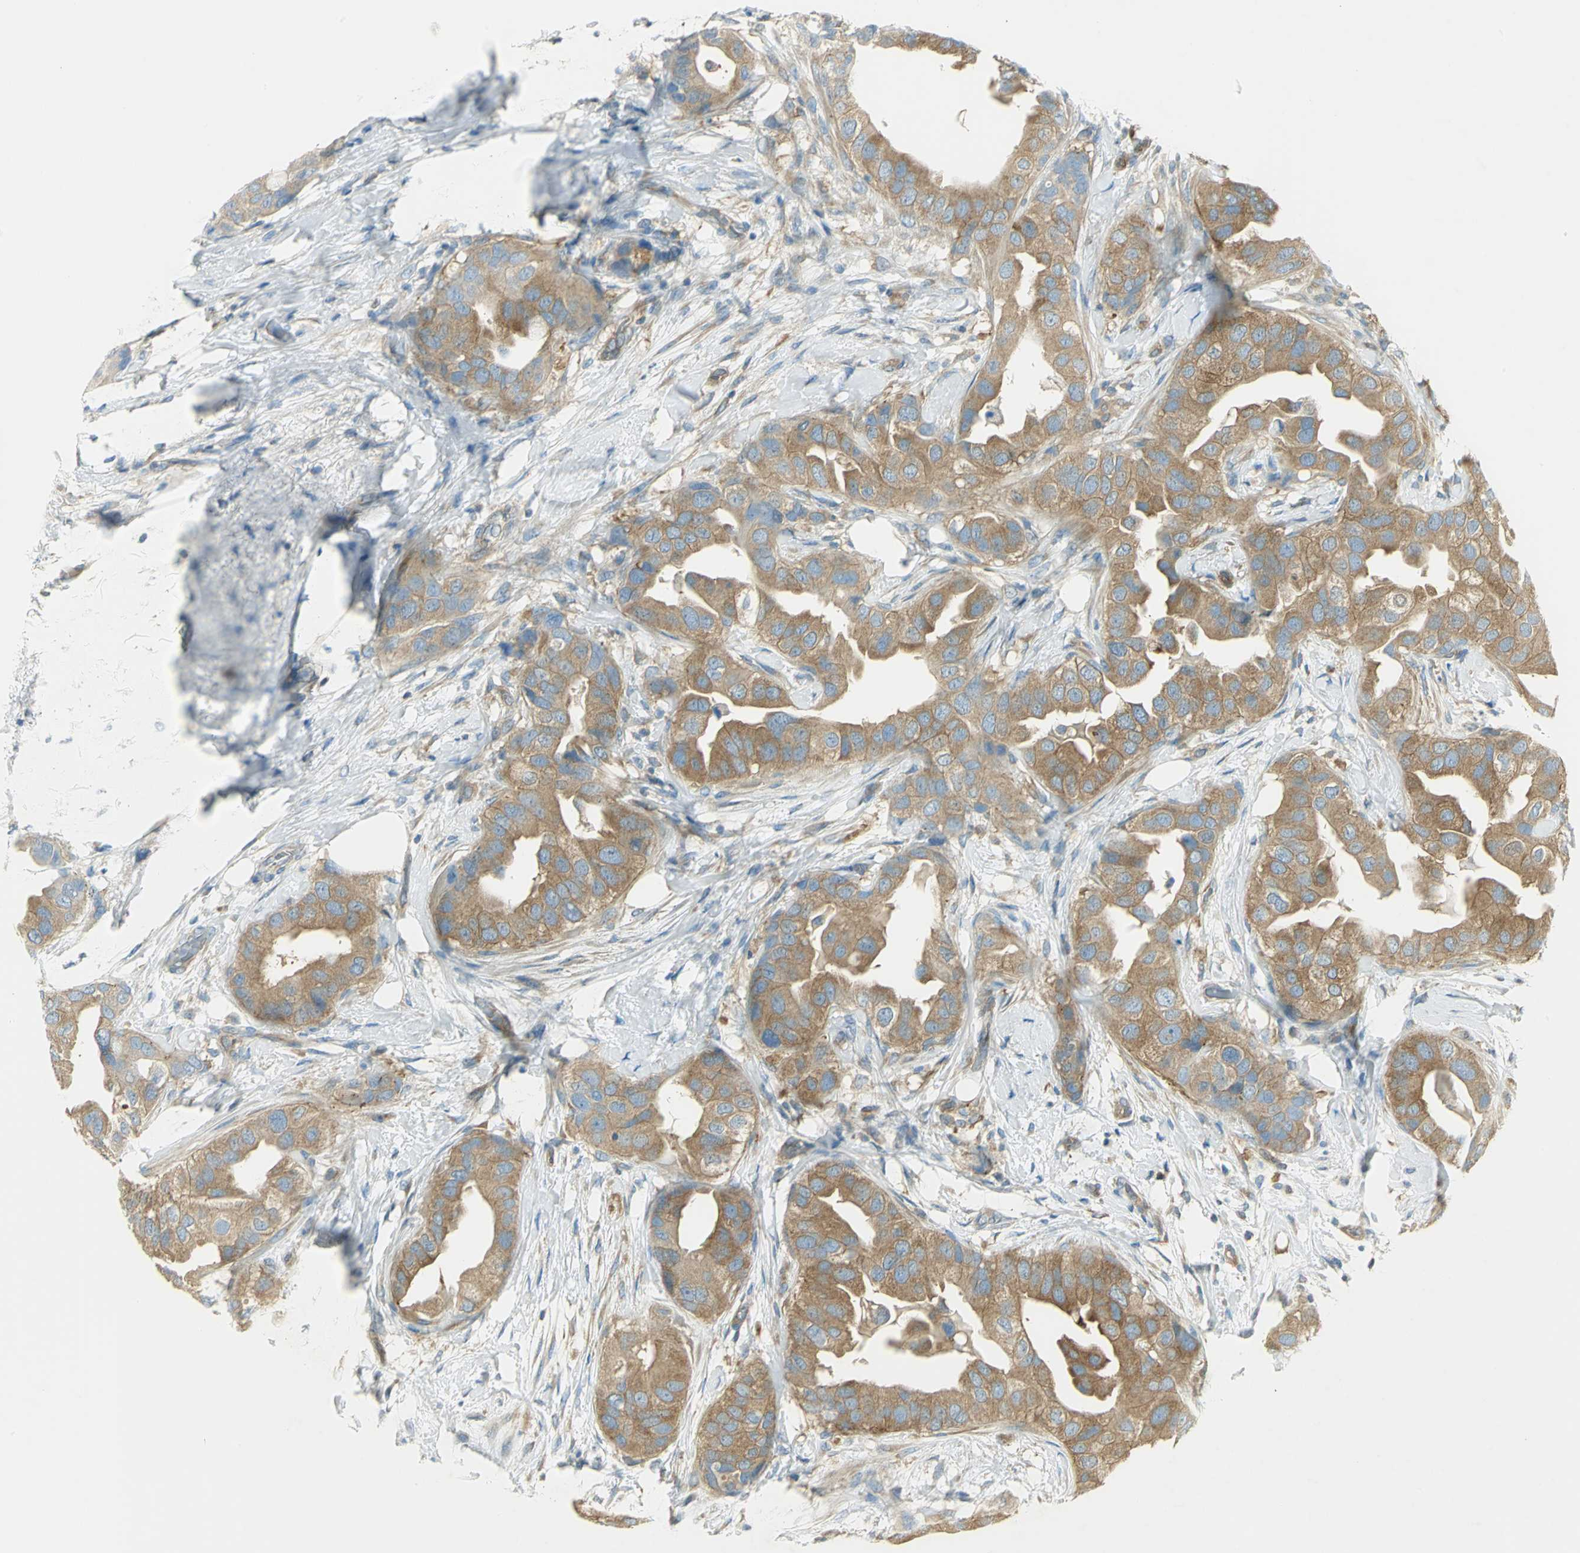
{"staining": {"intensity": "moderate", "quantity": ">75%", "location": "cytoplasmic/membranous"}, "tissue": "breast cancer", "cell_type": "Tumor cells", "image_type": "cancer", "snomed": [{"axis": "morphology", "description": "Duct carcinoma"}, {"axis": "topography", "description": "Breast"}], "caption": "This photomicrograph shows immunohistochemistry (IHC) staining of human breast cancer (invasive ductal carcinoma), with medium moderate cytoplasmic/membranous staining in about >75% of tumor cells.", "gene": "TSC22D2", "patient": {"sex": "female", "age": 40}}